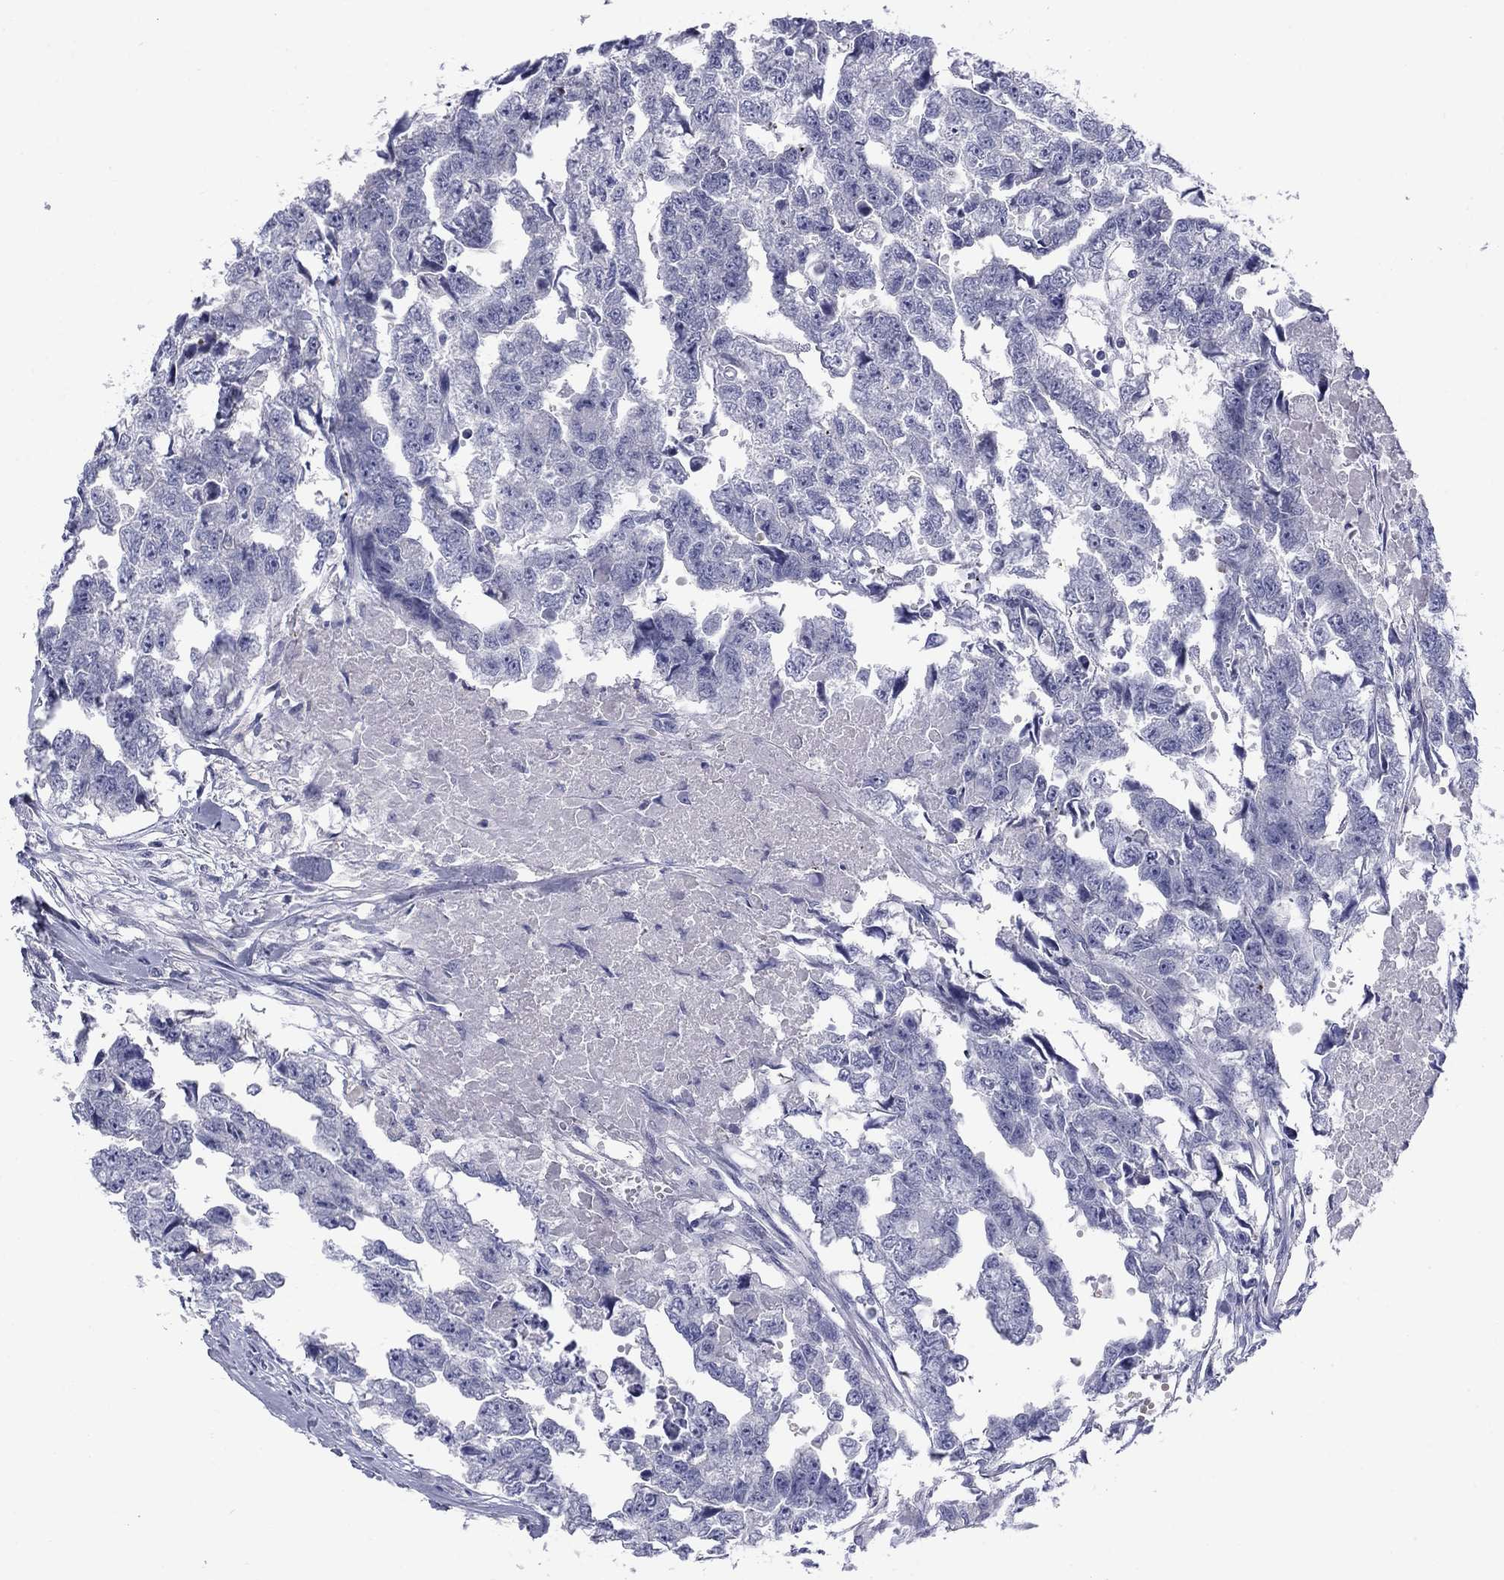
{"staining": {"intensity": "negative", "quantity": "none", "location": "none"}, "tissue": "testis cancer", "cell_type": "Tumor cells", "image_type": "cancer", "snomed": [{"axis": "morphology", "description": "Carcinoma, Embryonal, NOS"}, {"axis": "morphology", "description": "Teratoma, malignant, NOS"}, {"axis": "topography", "description": "Testis"}], "caption": "Immunohistochemistry (IHC) of testis cancer (embryonal carcinoma) demonstrates no expression in tumor cells. Brightfield microscopy of IHC stained with DAB (brown) and hematoxylin (blue), captured at high magnification.", "gene": "CACNA1A", "patient": {"sex": "male", "age": 44}}